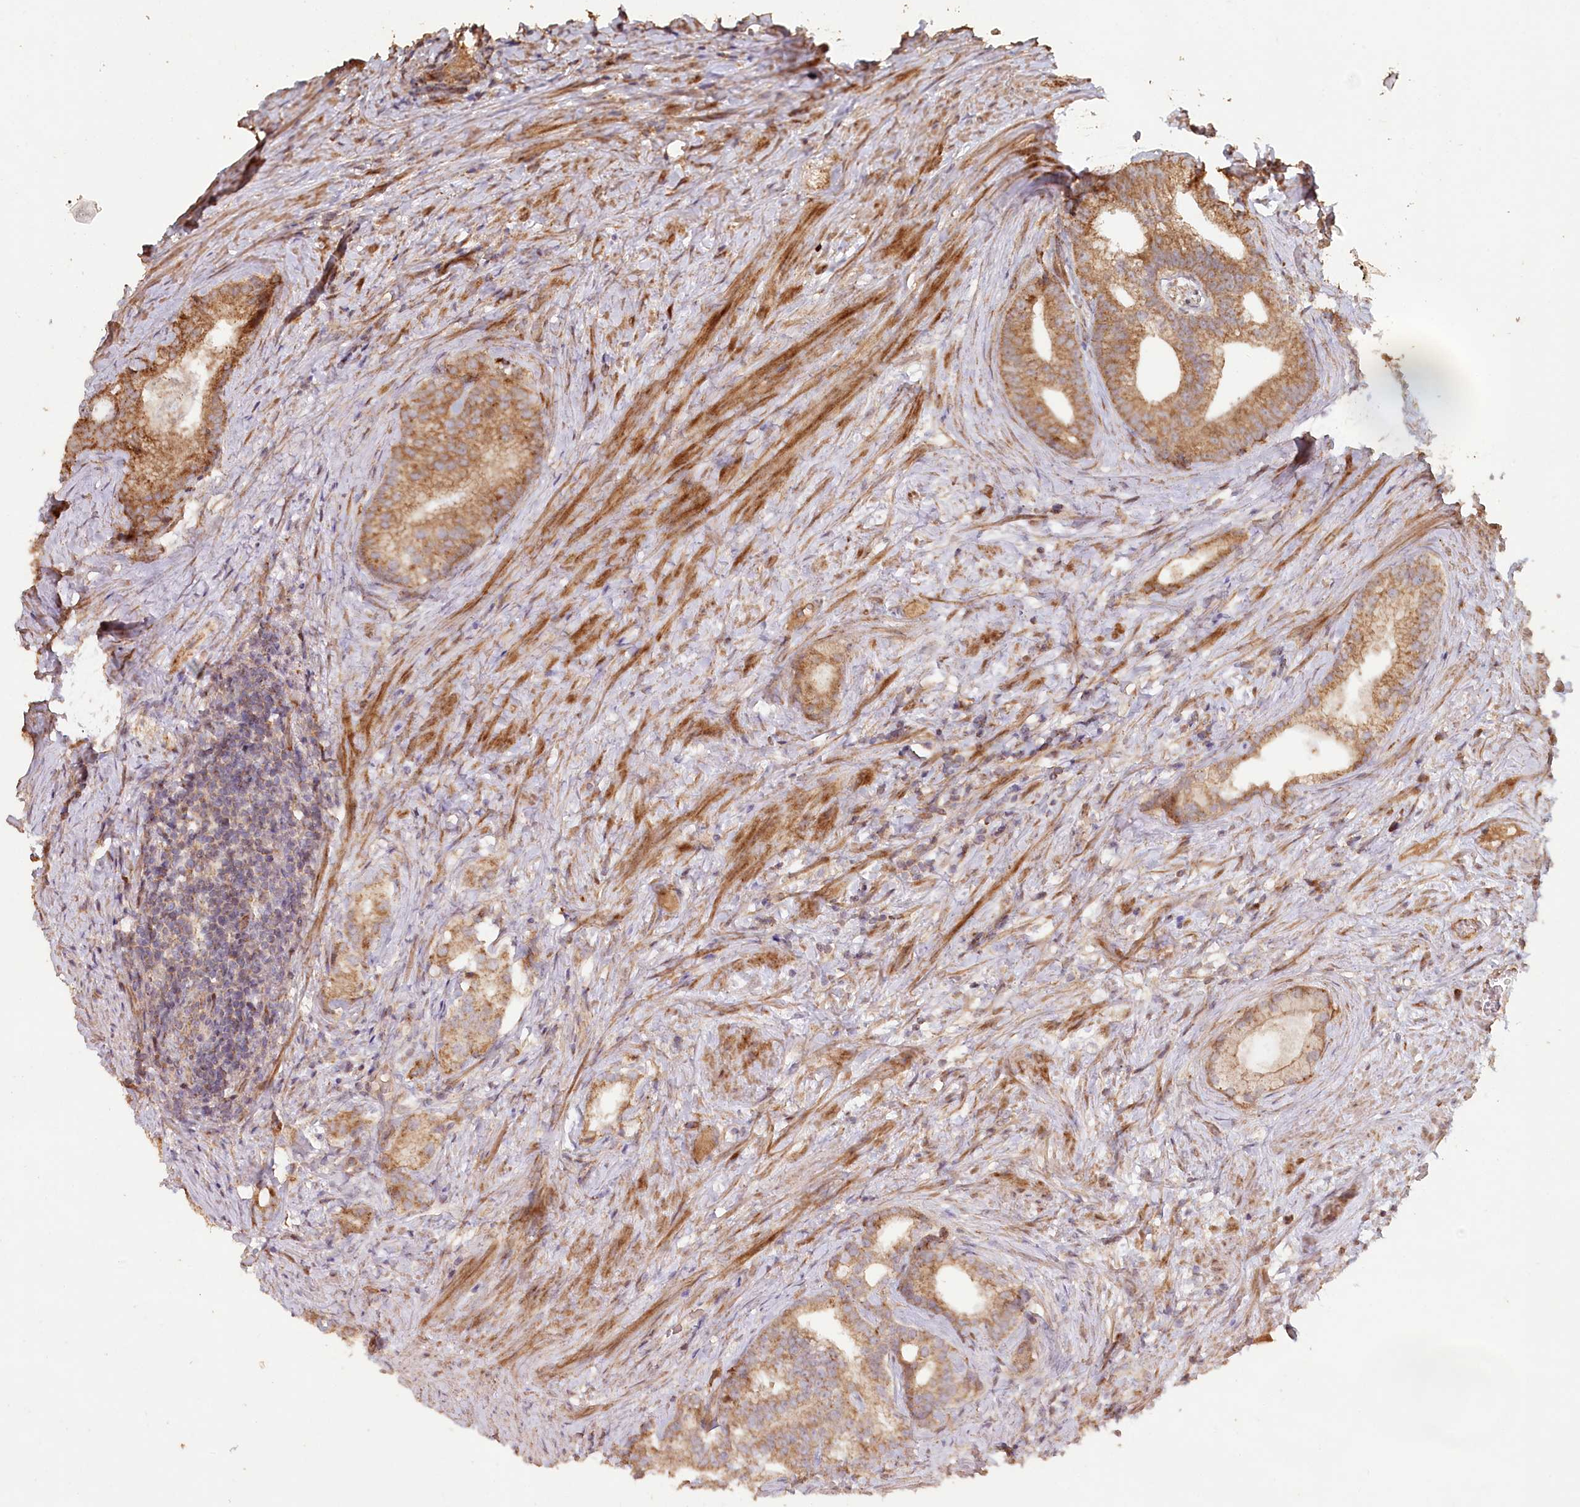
{"staining": {"intensity": "moderate", "quantity": ">75%", "location": "cytoplasmic/membranous"}, "tissue": "prostate cancer", "cell_type": "Tumor cells", "image_type": "cancer", "snomed": [{"axis": "morphology", "description": "Adenocarcinoma, Low grade"}, {"axis": "topography", "description": "Prostate"}], "caption": "The immunohistochemical stain labels moderate cytoplasmic/membranous staining in tumor cells of prostate low-grade adenocarcinoma tissue.", "gene": "HAL", "patient": {"sex": "male", "age": 71}}